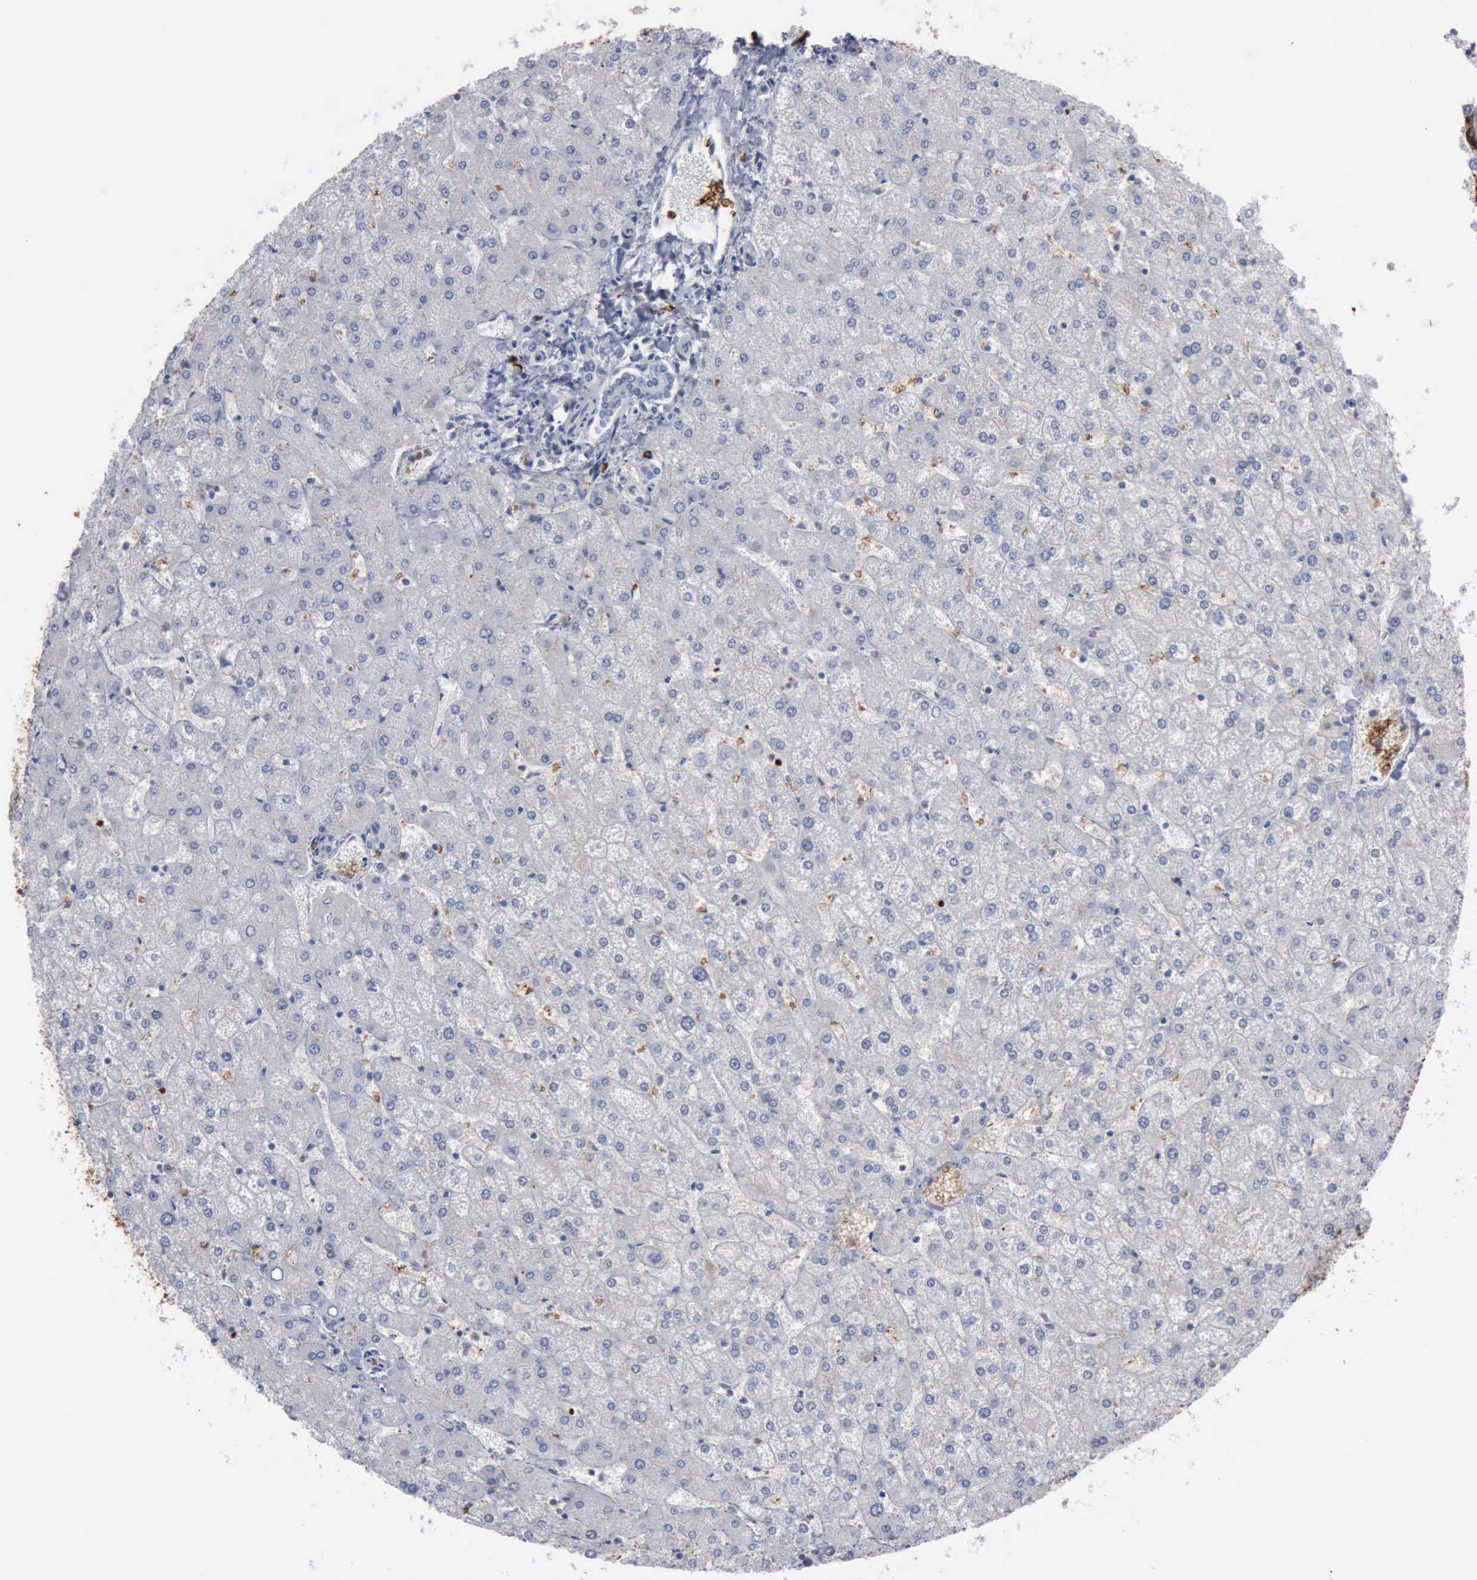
{"staining": {"intensity": "weak", "quantity": "<25%", "location": "cytoplasmic/membranous"}, "tissue": "liver", "cell_type": "Hepatocytes", "image_type": "normal", "snomed": [{"axis": "morphology", "description": "Normal tissue, NOS"}, {"axis": "topography", "description": "Liver"}], "caption": "Protein analysis of normal liver demonstrates no significant expression in hepatocytes. (DAB IHC, high magnification).", "gene": "TGFB1", "patient": {"sex": "female", "age": 32}}